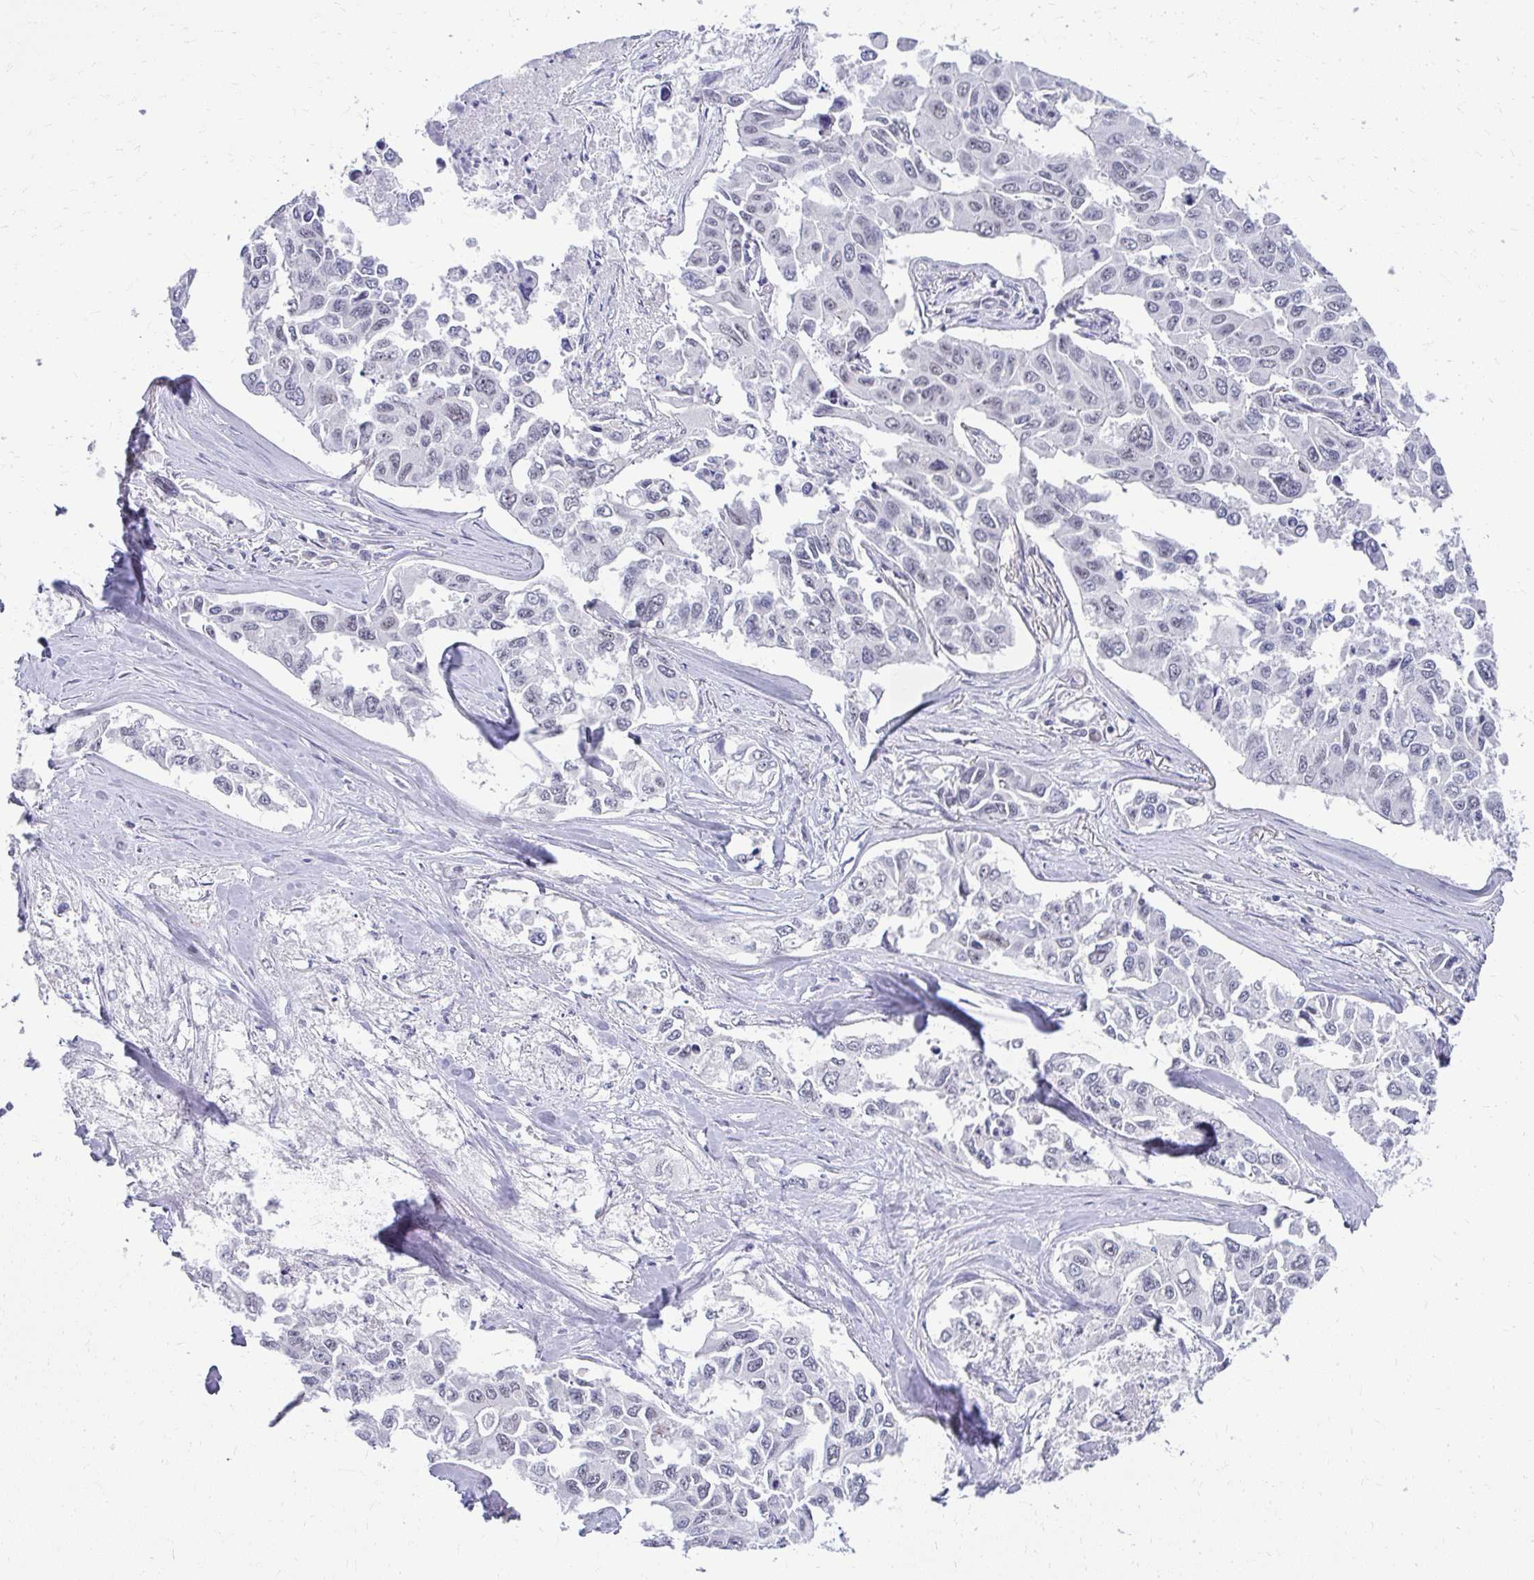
{"staining": {"intensity": "negative", "quantity": "none", "location": "none"}, "tissue": "lung cancer", "cell_type": "Tumor cells", "image_type": "cancer", "snomed": [{"axis": "morphology", "description": "Adenocarcinoma, NOS"}, {"axis": "topography", "description": "Lung"}], "caption": "There is no significant staining in tumor cells of lung cancer (adenocarcinoma).", "gene": "TEX33", "patient": {"sex": "male", "age": 64}}